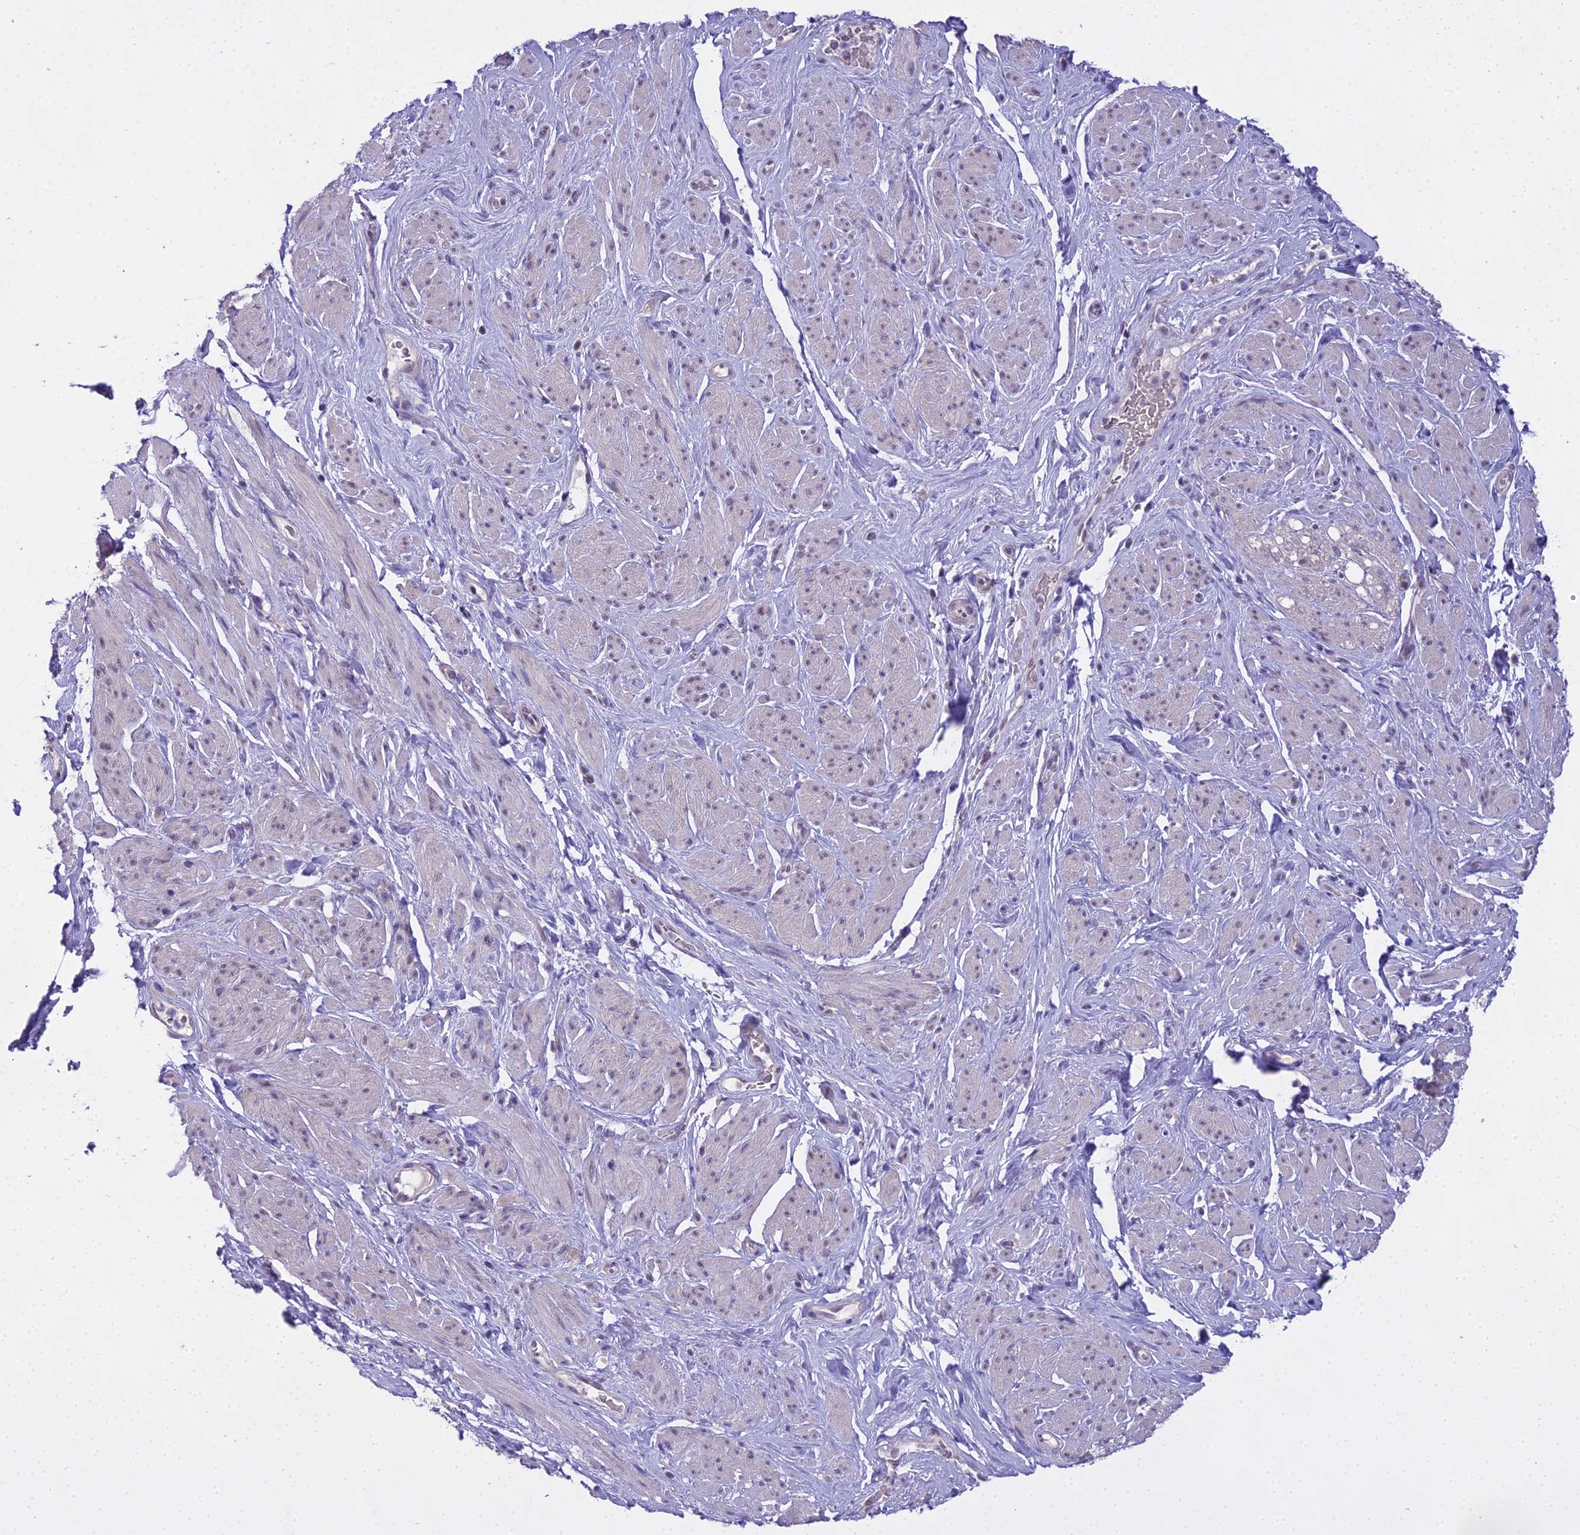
{"staining": {"intensity": "negative", "quantity": "none", "location": "none"}, "tissue": "smooth muscle", "cell_type": "Smooth muscle cells", "image_type": "normal", "snomed": [{"axis": "morphology", "description": "Normal tissue, NOS"}, {"axis": "topography", "description": "Smooth muscle"}, {"axis": "topography", "description": "Peripheral nerve tissue"}], "caption": "Smooth muscle stained for a protein using immunohistochemistry (IHC) reveals no positivity smooth muscle cells.", "gene": "MAT2A", "patient": {"sex": "male", "age": 69}}